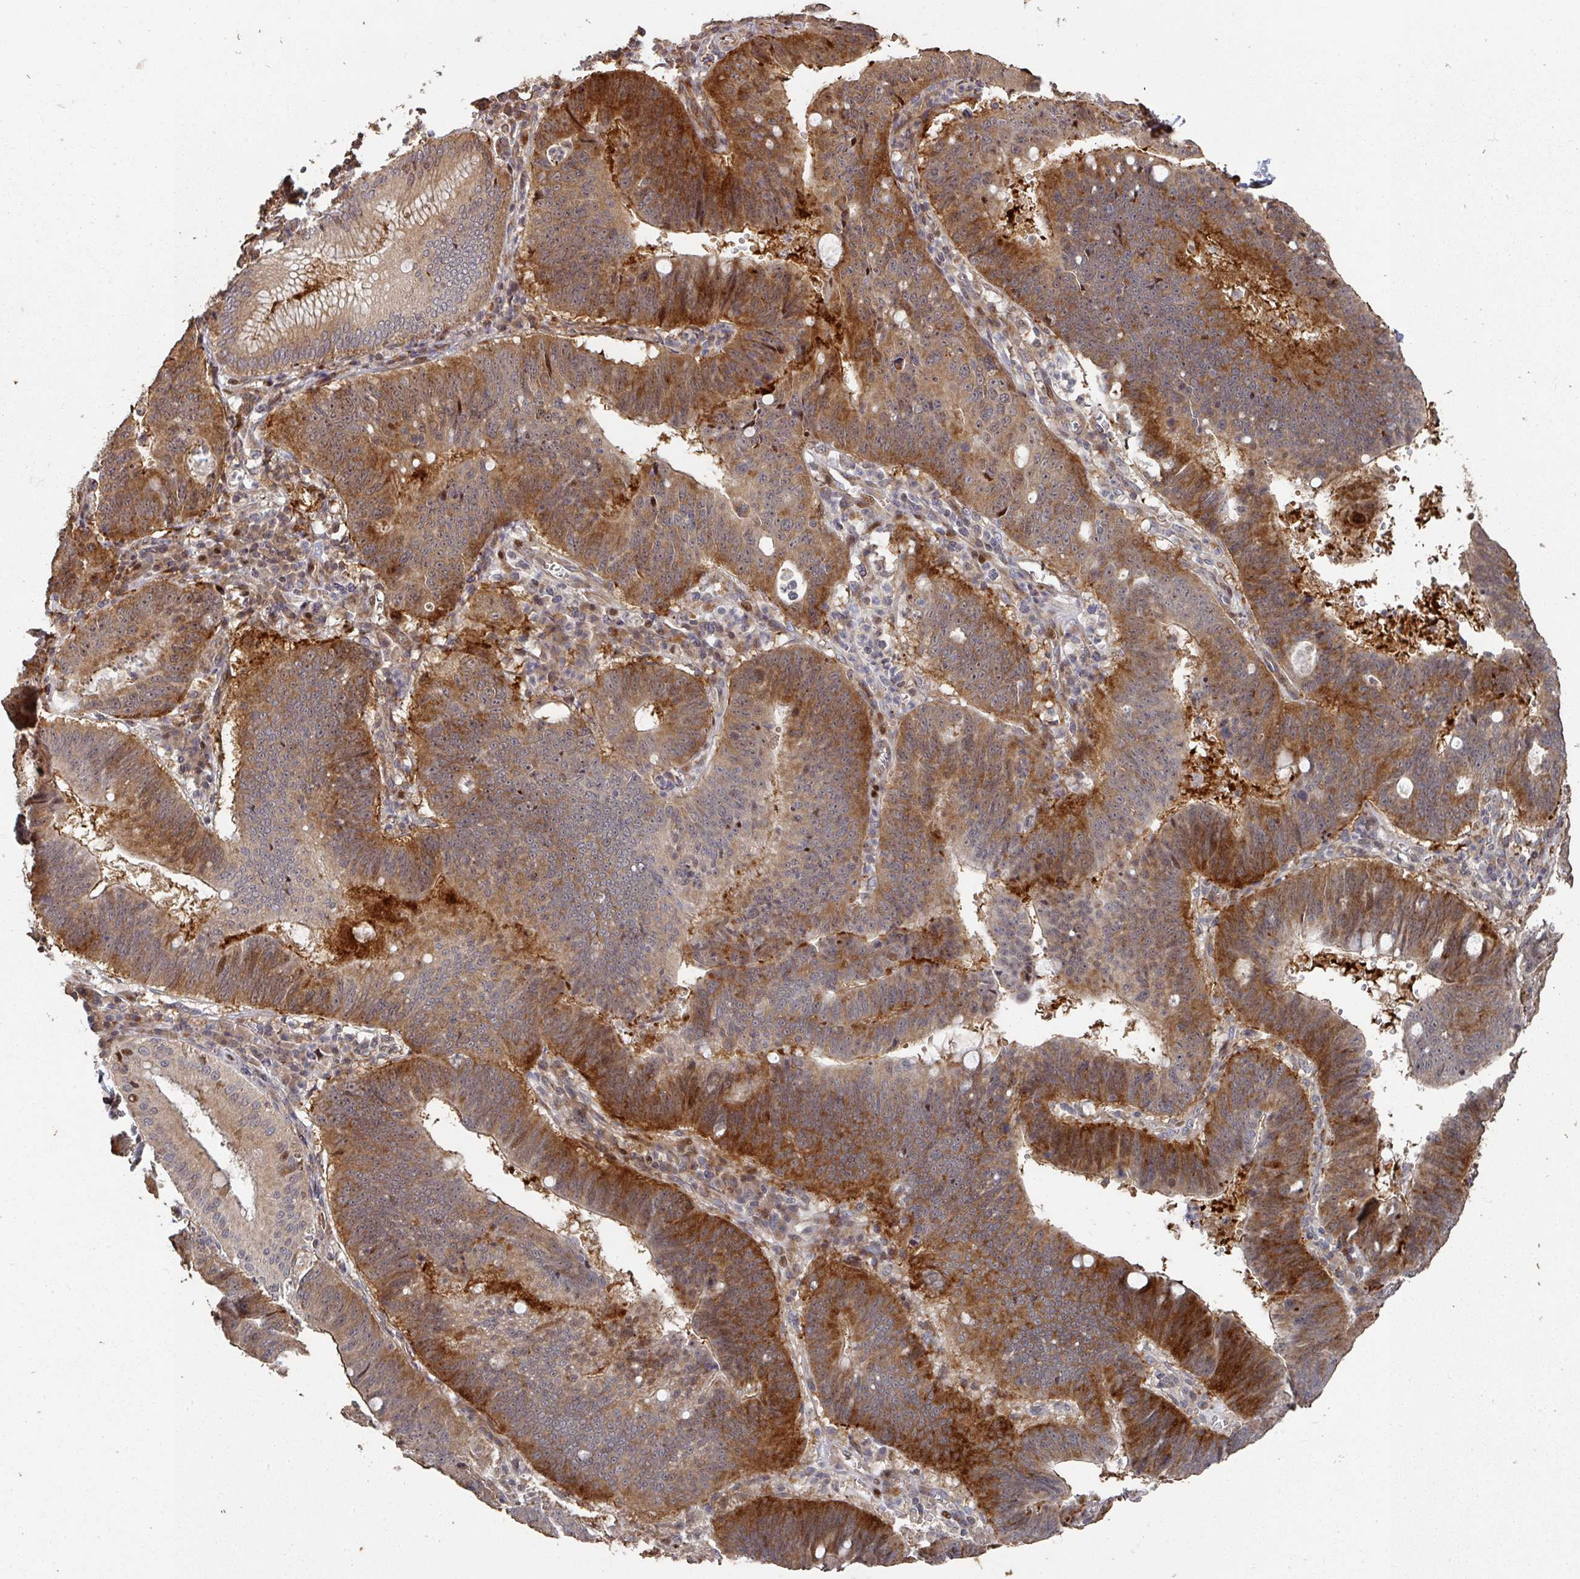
{"staining": {"intensity": "strong", "quantity": "25%-75%", "location": "cytoplasmic/membranous"}, "tissue": "stomach cancer", "cell_type": "Tumor cells", "image_type": "cancer", "snomed": [{"axis": "morphology", "description": "Adenocarcinoma, NOS"}, {"axis": "topography", "description": "Stomach"}], "caption": "A brown stain labels strong cytoplasmic/membranous expression of a protein in human stomach cancer tumor cells. The staining is performed using DAB (3,3'-diaminobenzidine) brown chromogen to label protein expression. The nuclei are counter-stained blue using hematoxylin.", "gene": "CA7", "patient": {"sex": "male", "age": 59}}